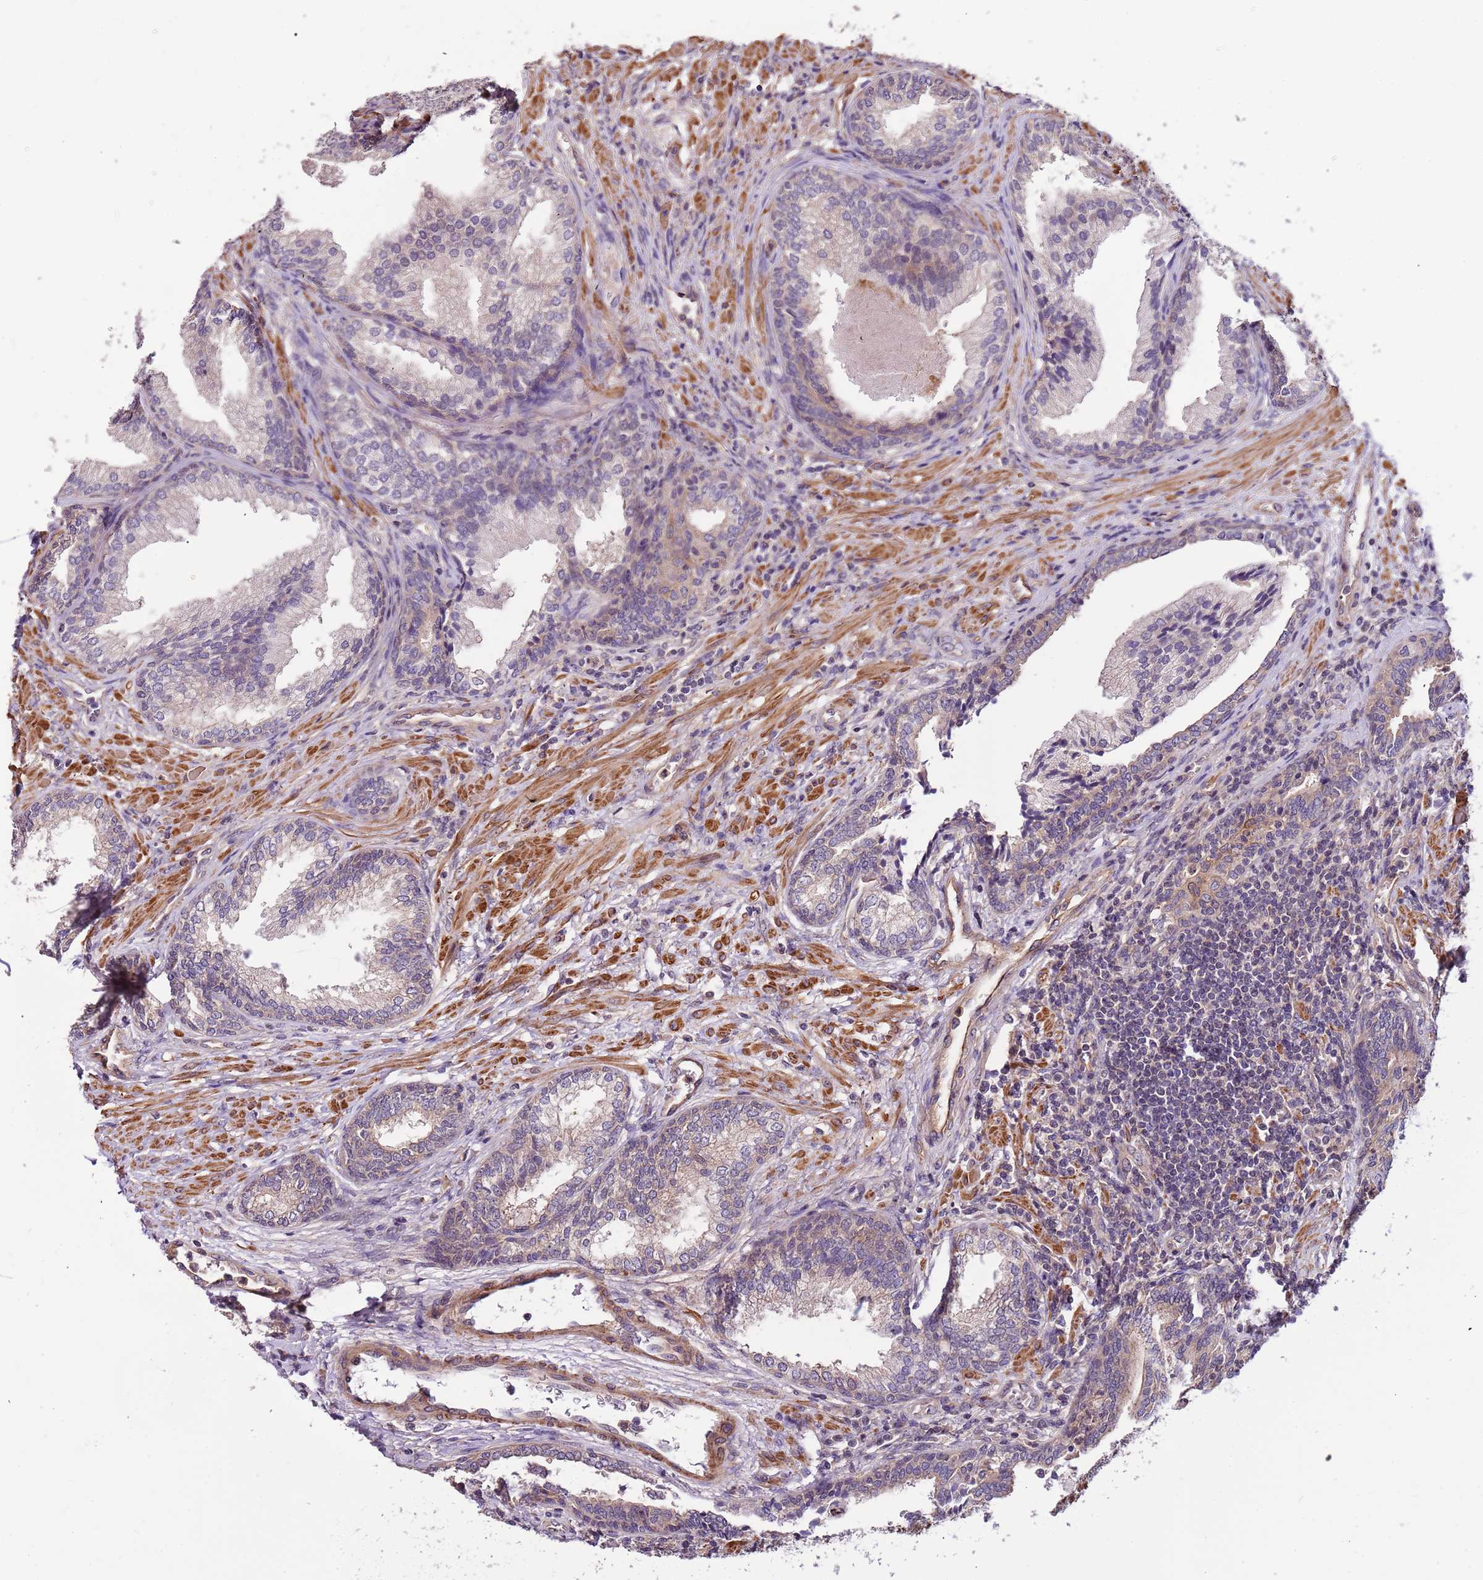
{"staining": {"intensity": "moderate", "quantity": "<25%", "location": "cytoplasmic/membranous"}, "tissue": "prostate", "cell_type": "Glandular cells", "image_type": "normal", "snomed": [{"axis": "morphology", "description": "Normal tissue, NOS"}, {"axis": "topography", "description": "Prostate"}], "caption": "A micrograph showing moderate cytoplasmic/membranous positivity in approximately <25% of glandular cells in normal prostate, as visualized by brown immunohistochemical staining.", "gene": "LAMB4", "patient": {"sex": "male", "age": 76}}